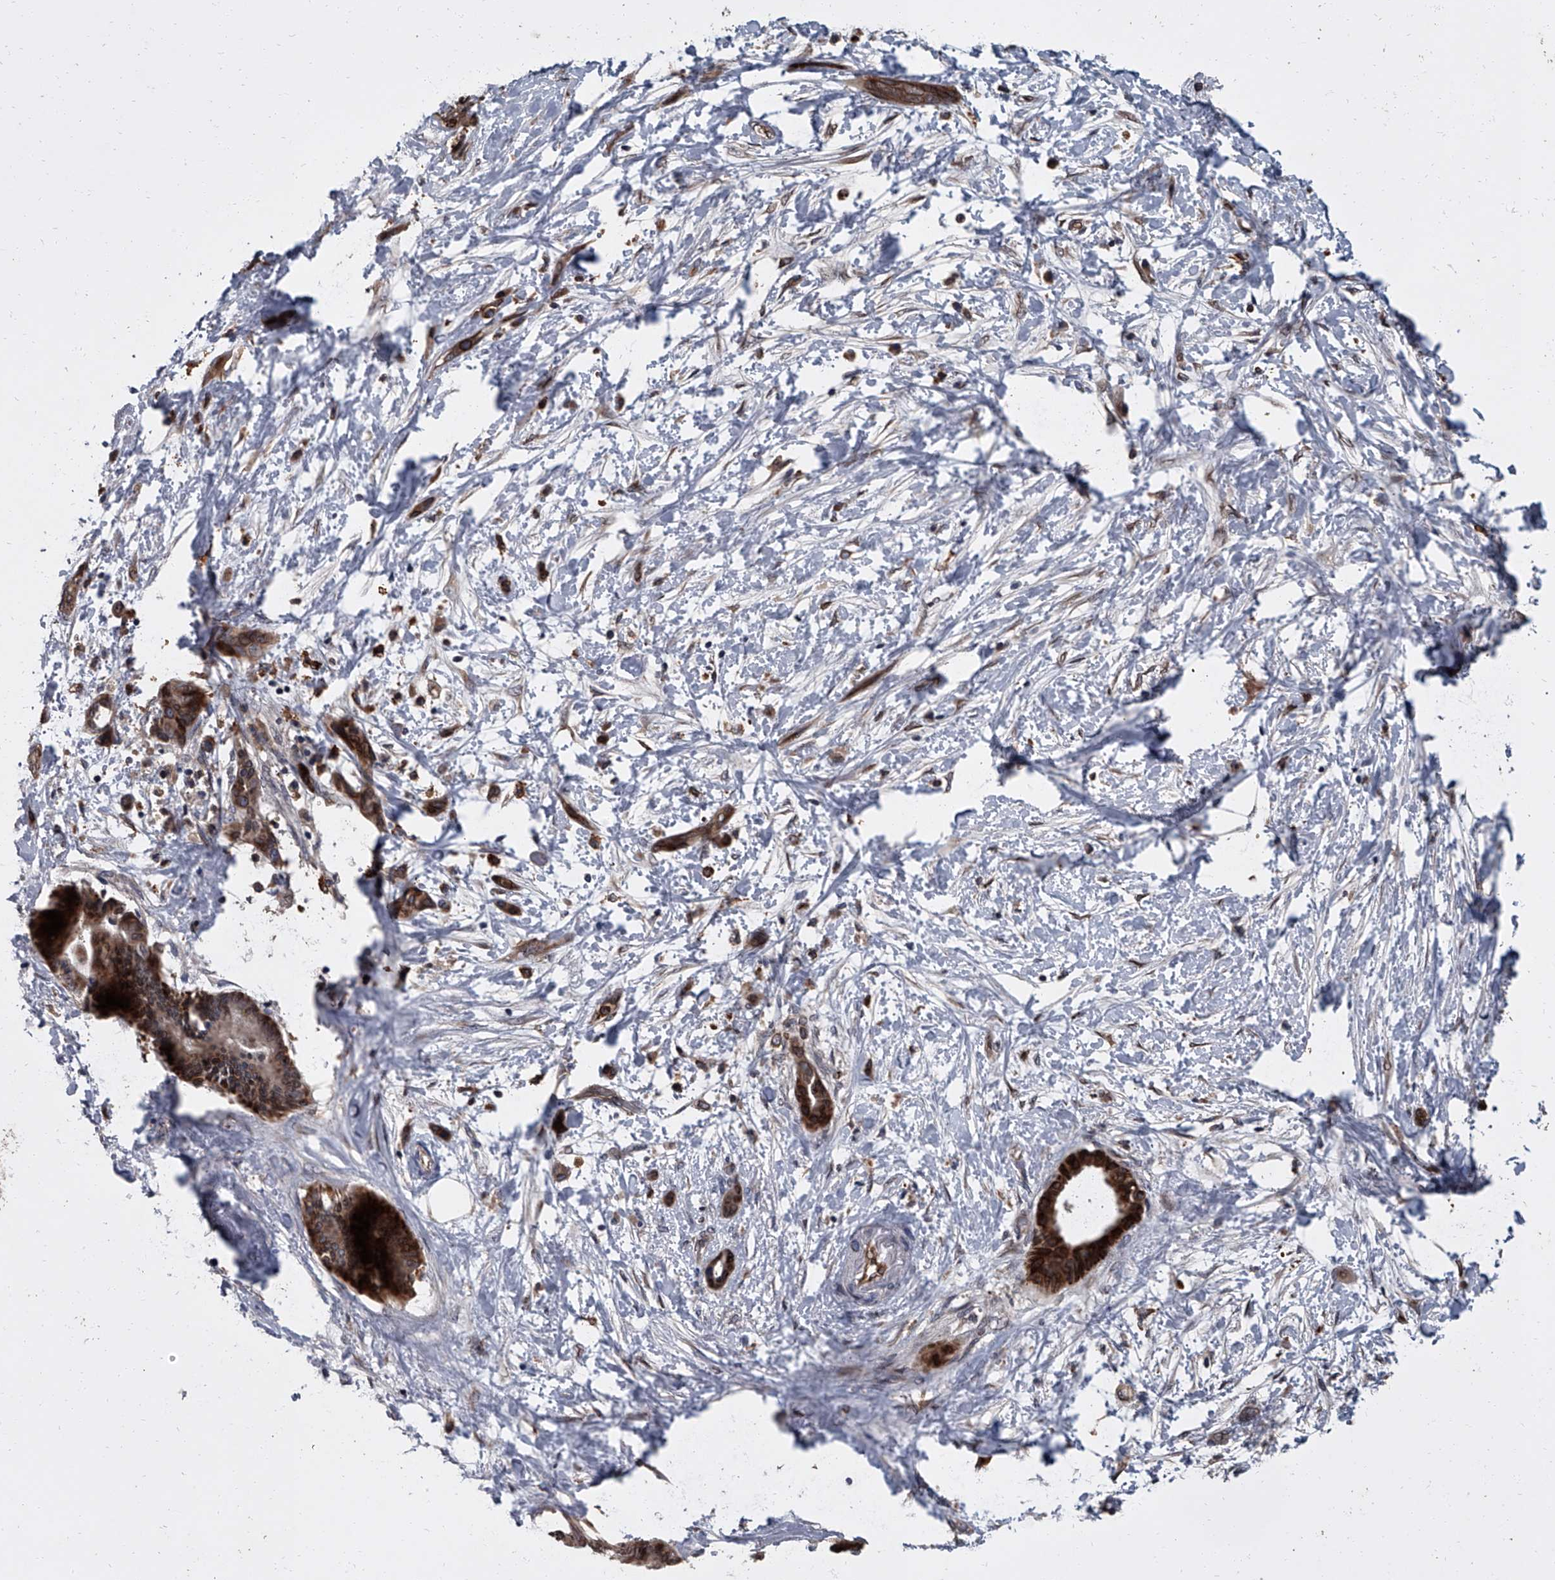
{"staining": {"intensity": "strong", "quantity": ">75%", "location": "cytoplasmic/membranous,nuclear"}, "tissue": "pancreatic cancer", "cell_type": "Tumor cells", "image_type": "cancer", "snomed": [{"axis": "morphology", "description": "Normal tissue, NOS"}, {"axis": "morphology", "description": "Adenocarcinoma, NOS"}, {"axis": "topography", "description": "Pancreas"}, {"axis": "topography", "description": "Peripheral nerve tissue"}], "caption": "This photomicrograph shows adenocarcinoma (pancreatic) stained with immunohistochemistry to label a protein in brown. The cytoplasmic/membranous and nuclear of tumor cells show strong positivity for the protein. Nuclei are counter-stained blue.", "gene": "LRRC8C", "patient": {"sex": "female", "age": 63}}